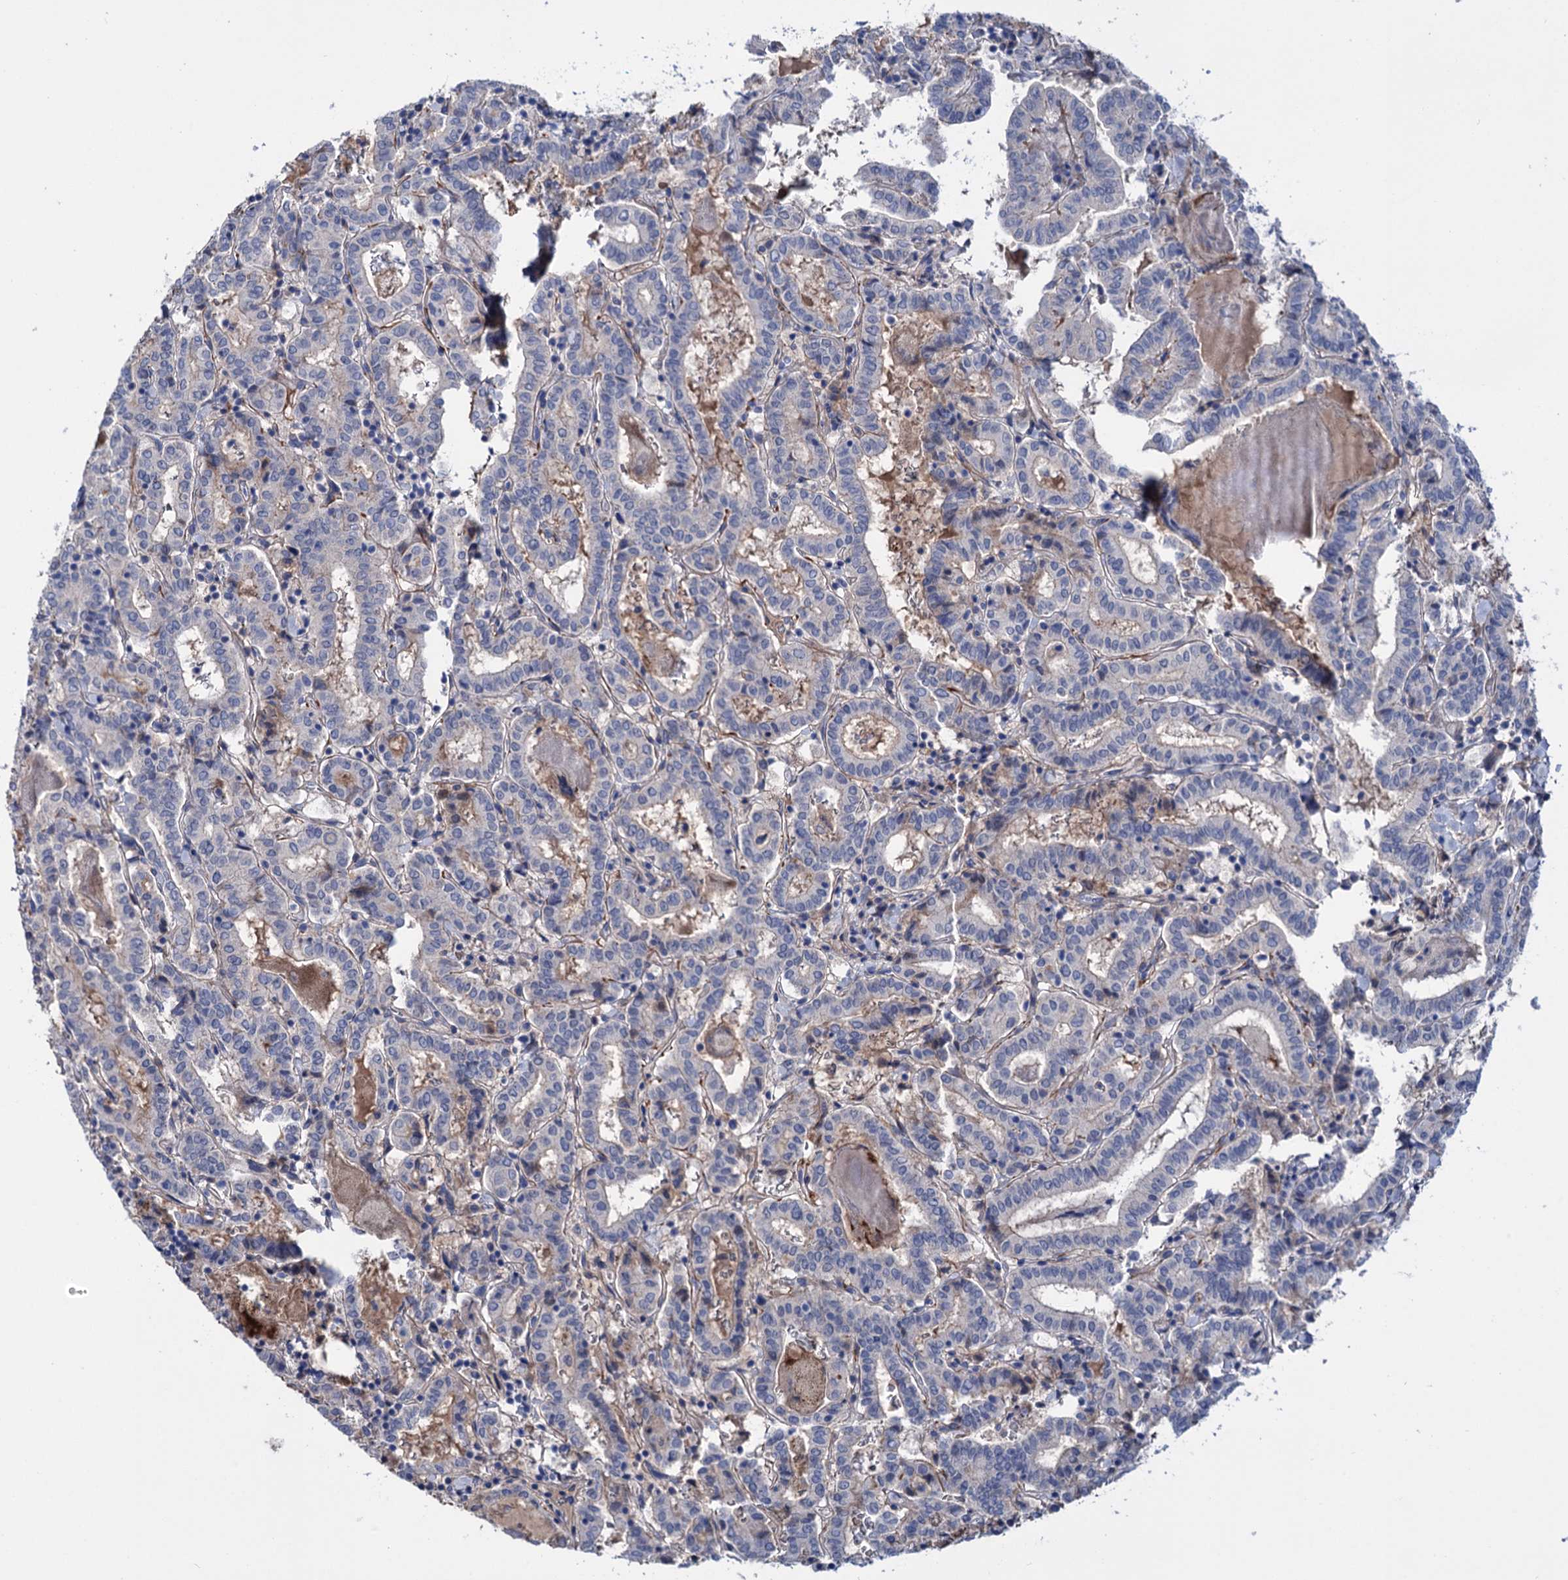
{"staining": {"intensity": "negative", "quantity": "none", "location": "none"}, "tissue": "thyroid cancer", "cell_type": "Tumor cells", "image_type": "cancer", "snomed": [{"axis": "morphology", "description": "Papillary adenocarcinoma, NOS"}, {"axis": "topography", "description": "Thyroid gland"}], "caption": "A micrograph of thyroid cancer (papillary adenocarcinoma) stained for a protein exhibits no brown staining in tumor cells. The staining is performed using DAB brown chromogen with nuclei counter-stained in using hematoxylin.", "gene": "PPP1R32", "patient": {"sex": "female", "age": 72}}